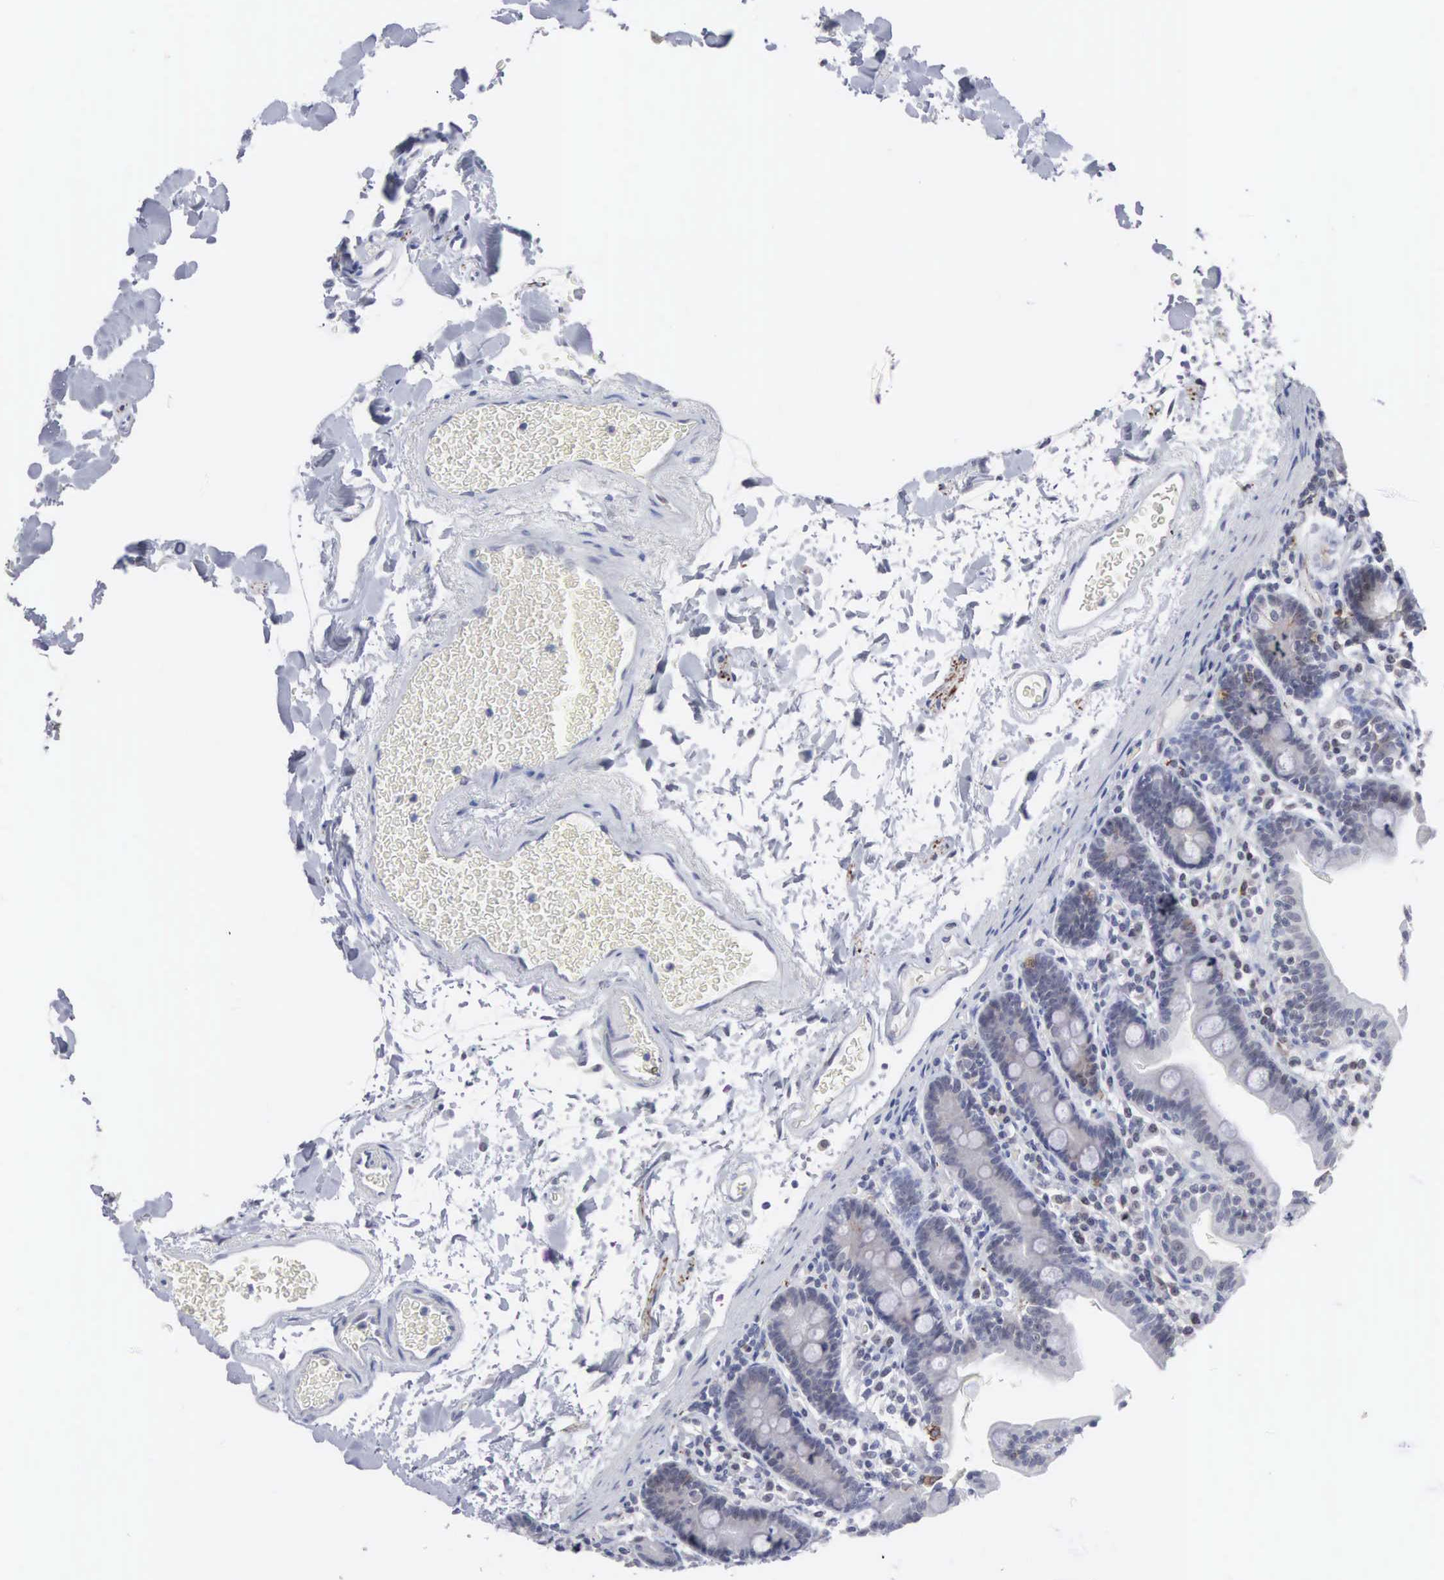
{"staining": {"intensity": "moderate", "quantity": "<25%", "location": "cytoplasmic/membranous"}, "tissue": "duodenum", "cell_type": "Glandular cells", "image_type": "normal", "snomed": [{"axis": "morphology", "description": "Normal tissue, NOS"}, {"axis": "topography", "description": "Duodenum"}], "caption": "Immunohistochemistry (IHC) histopathology image of unremarkable human duodenum stained for a protein (brown), which demonstrates low levels of moderate cytoplasmic/membranous staining in about <25% of glandular cells.", "gene": "ACOT4", "patient": {"sex": "male", "age": 70}}